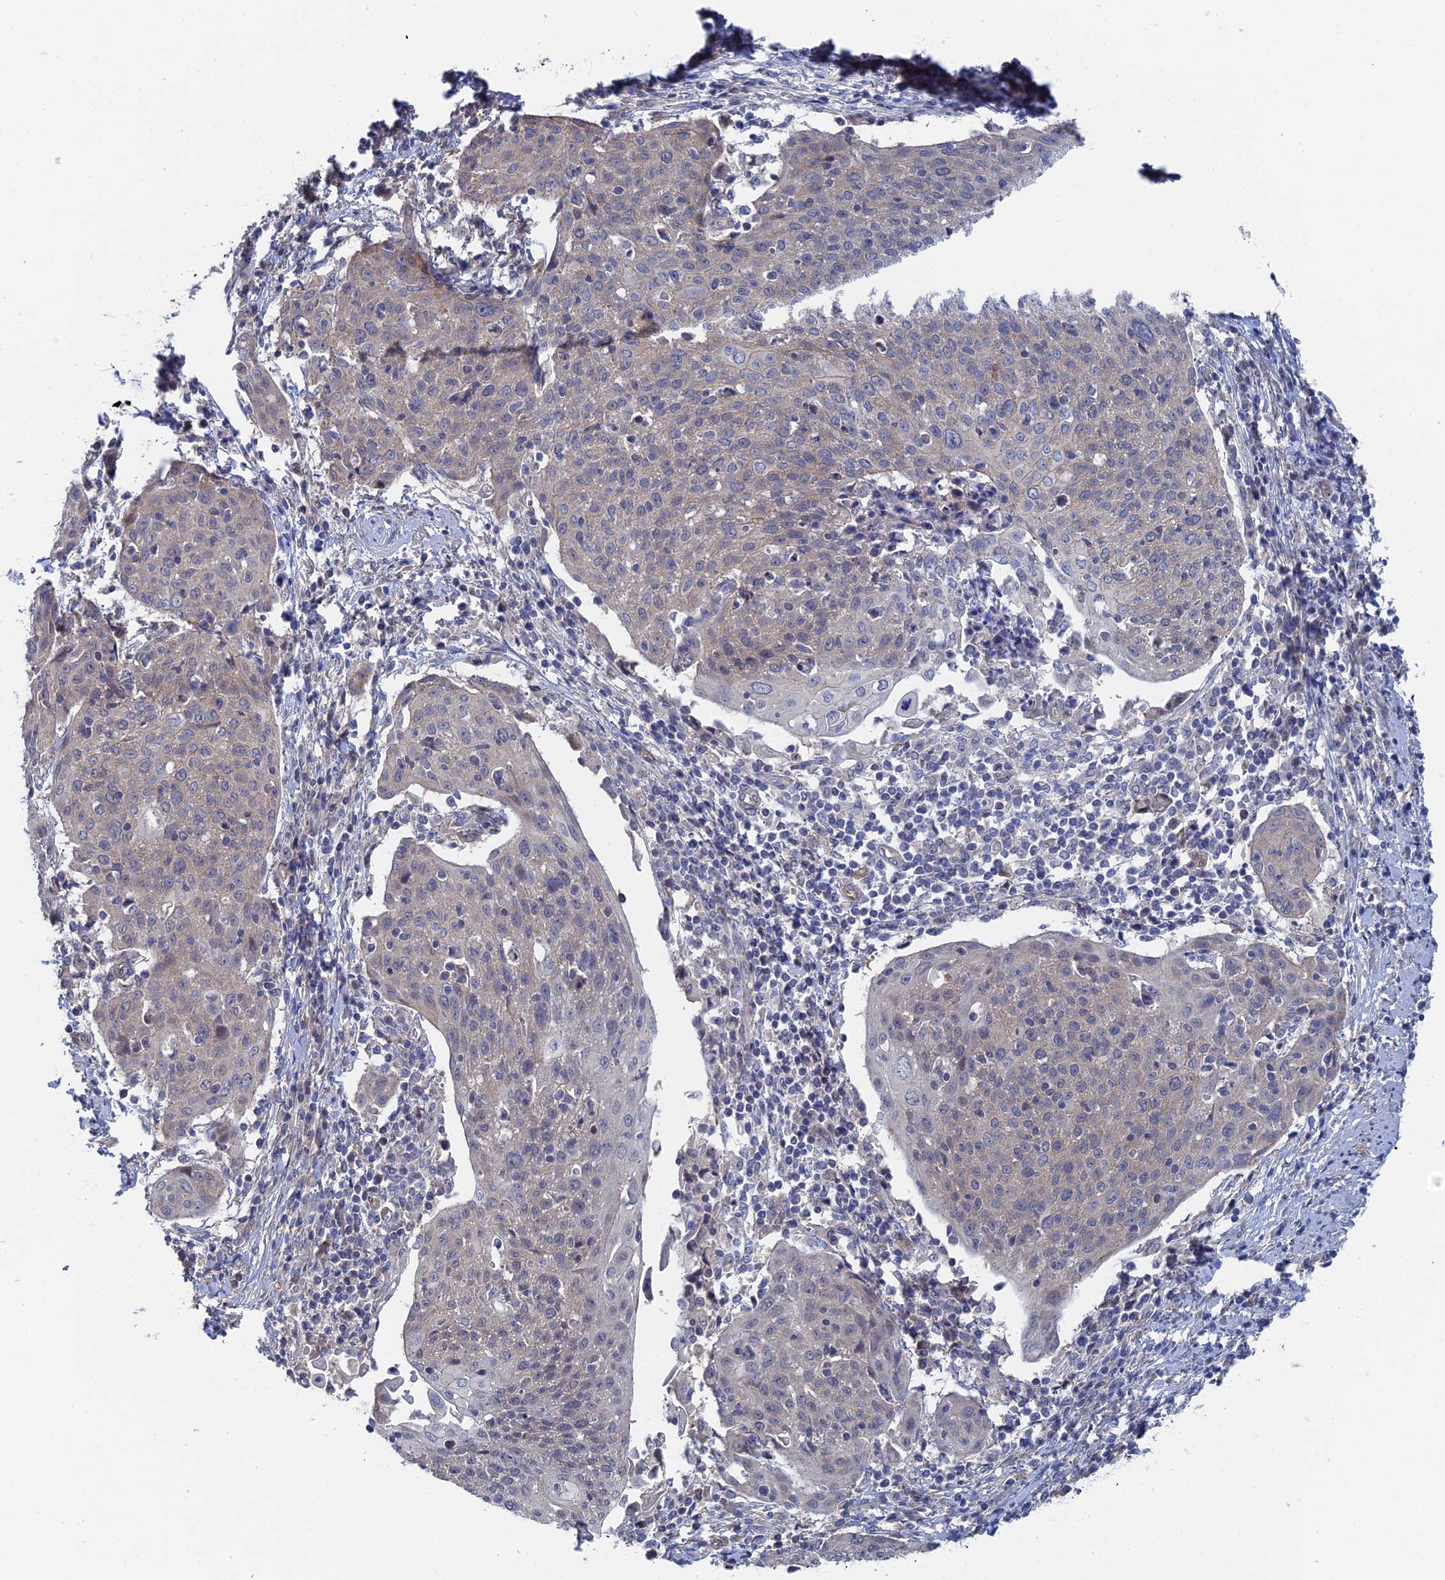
{"staining": {"intensity": "negative", "quantity": "none", "location": "none"}, "tissue": "cervical cancer", "cell_type": "Tumor cells", "image_type": "cancer", "snomed": [{"axis": "morphology", "description": "Squamous cell carcinoma, NOS"}, {"axis": "topography", "description": "Cervix"}], "caption": "Tumor cells are negative for brown protein staining in squamous cell carcinoma (cervical). (DAB IHC visualized using brightfield microscopy, high magnification).", "gene": "MTHFSD", "patient": {"sex": "female", "age": 67}}